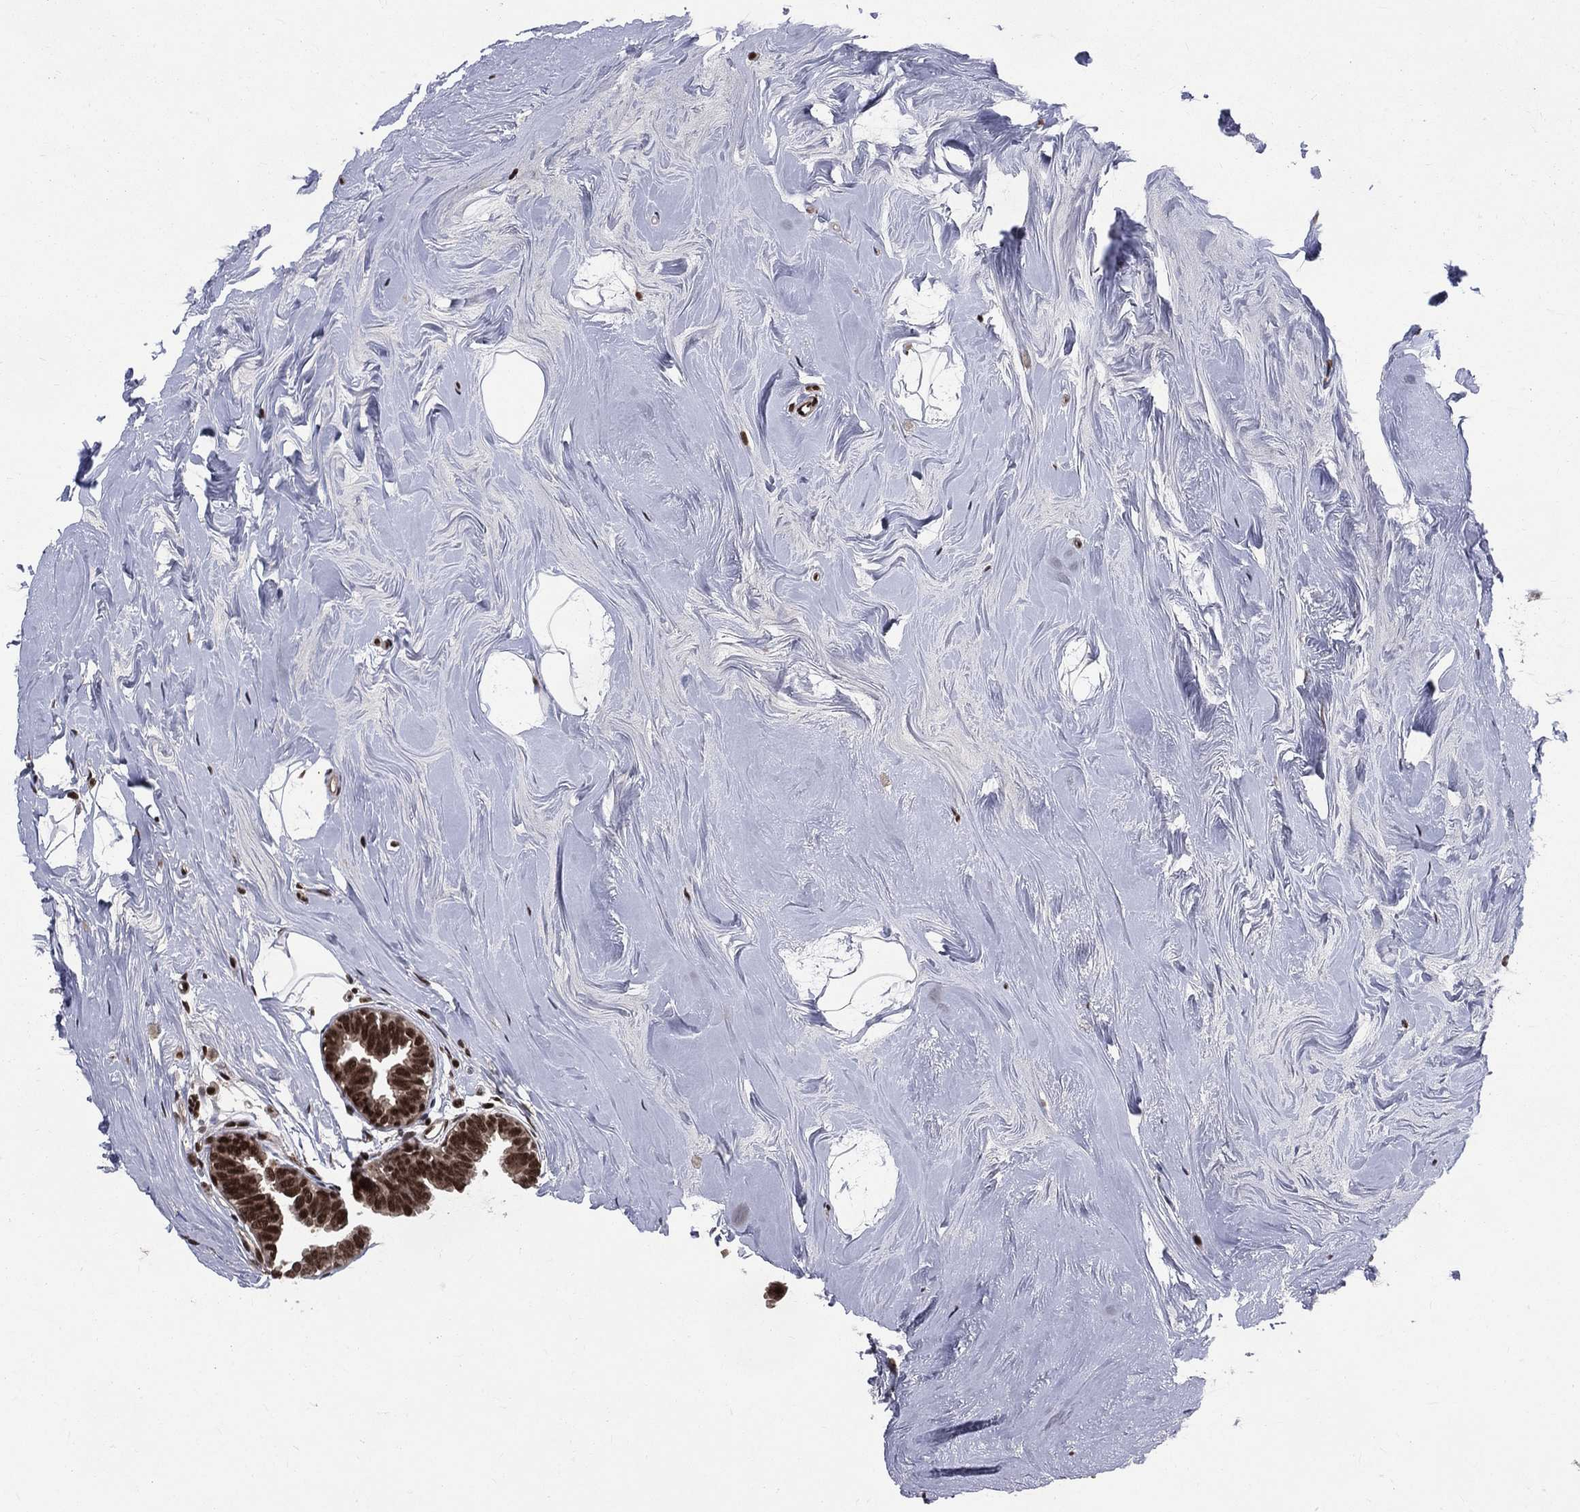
{"staining": {"intensity": "strong", "quantity": ">75%", "location": "nuclear"}, "tissue": "breast cancer", "cell_type": "Tumor cells", "image_type": "cancer", "snomed": [{"axis": "morphology", "description": "Duct carcinoma"}, {"axis": "topography", "description": "Breast"}], "caption": "Protein expression analysis of human breast cancer (infiltrating ductal carcinoma) reveals strong nuclear expression in approximately >75% of tumor cells.", "gene": "SMC3", "patient": {"sex": "female", "age": 55}}